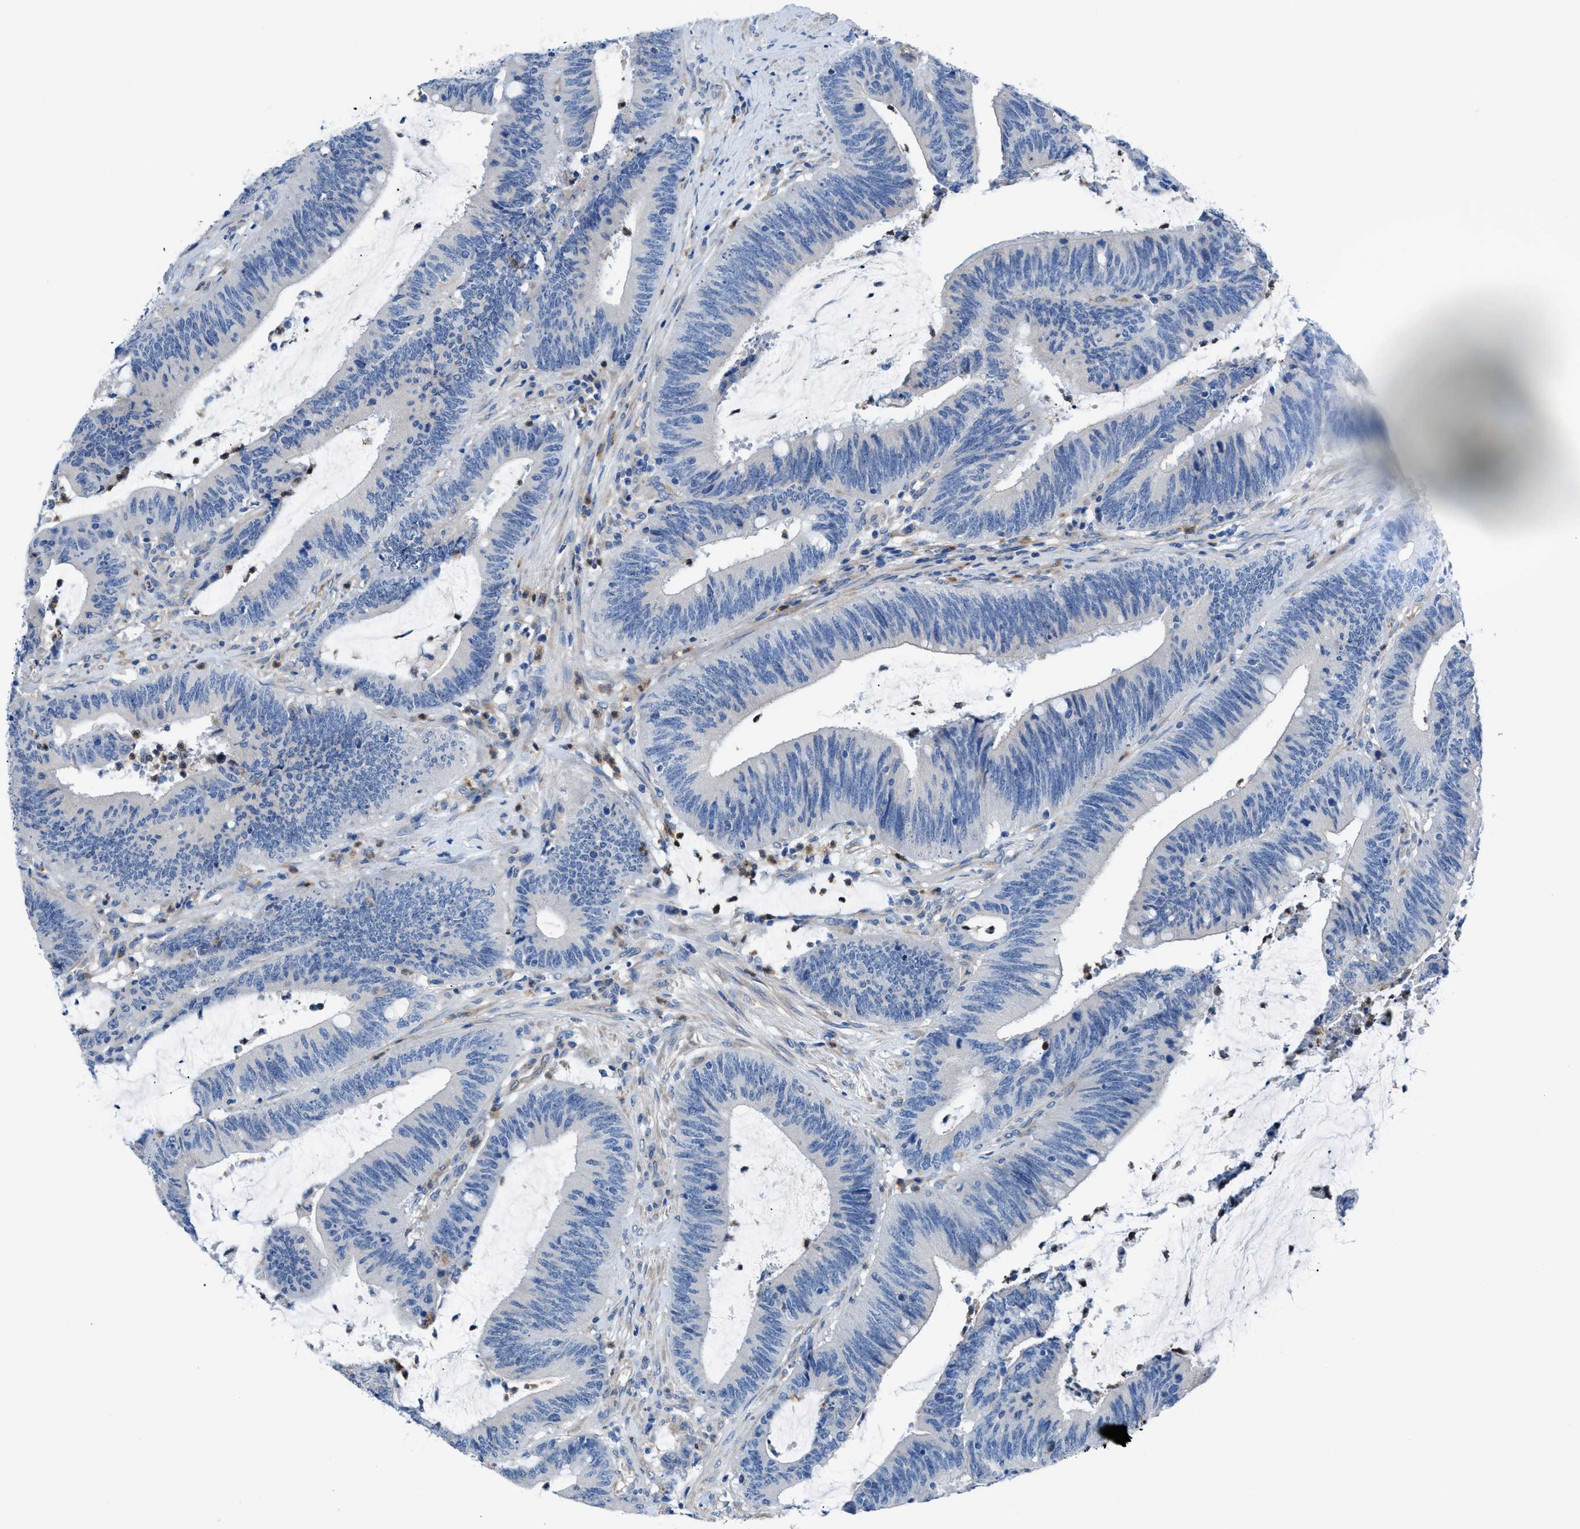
{"staining": {"intensity": "negative", "quantity": "none", "location": "none"}, "tissue": "colorectal cancer", "cell_type": "Tumor cells", "image_type": "cancer", "snomed": [{"axis": "morphology", "description": "Normal tissue, NOS"}, {"axis": "morphology", "description": "Adenocarcinoma, NOS"}, {"axis": "topography", "description": "Rectum"}], "caption": "The IHC histopathology image has no significant staining in tumor cells of colorectal adenocarcinoma tissue.", "gene": "ITPR1", "patient": {"sex": "female", "age": 66}}